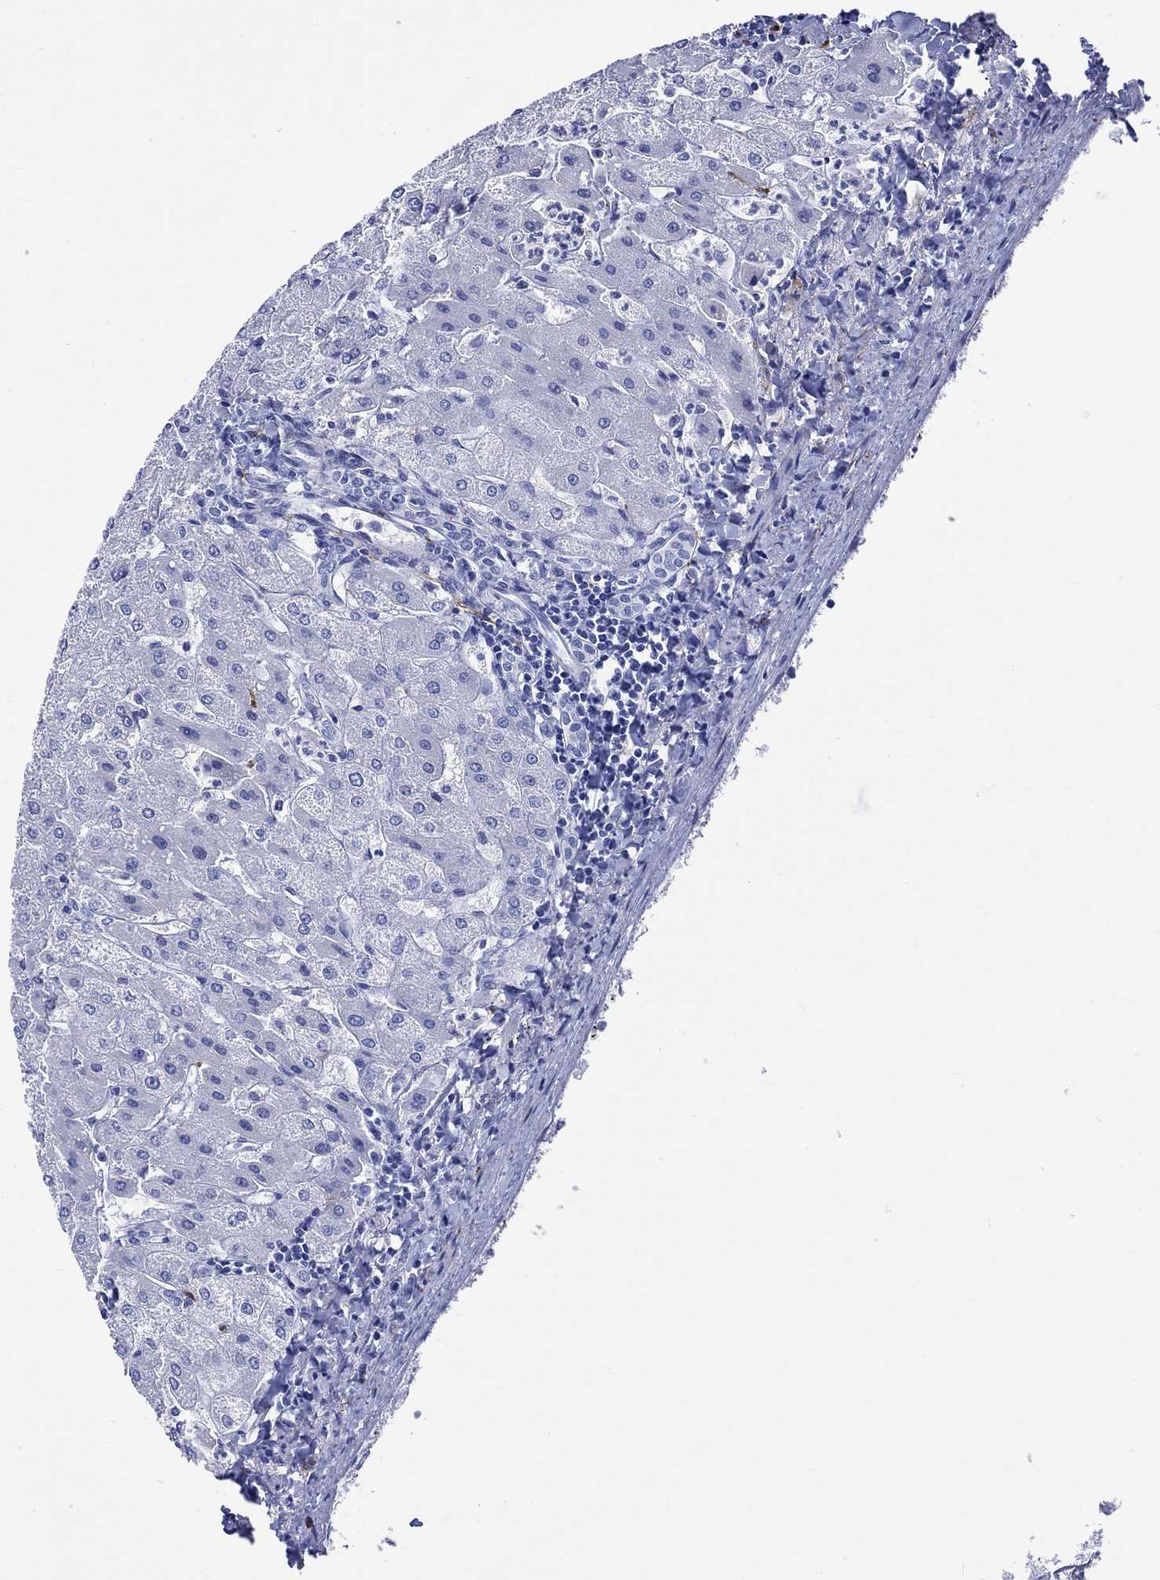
{"staining": {"intensity": "negative", "quantity": "none", "location": "none"}, "tissue": "liver", "cell_type": "Cholangiocytes", "image_type": "normal", "snomed": [{"axis": "morphology", "description": "Normal tissue, NOS"}, {"axis": "topography", "description": "Liver"}], "caption": "Cholangiocytes show no significant protein staining in unremarkable liver. (Brightfield microscopy of DAB immunohistochemistry at high magnification).", "gene": "CRYAB", "patient": {"sex": "male", "age": 67}}